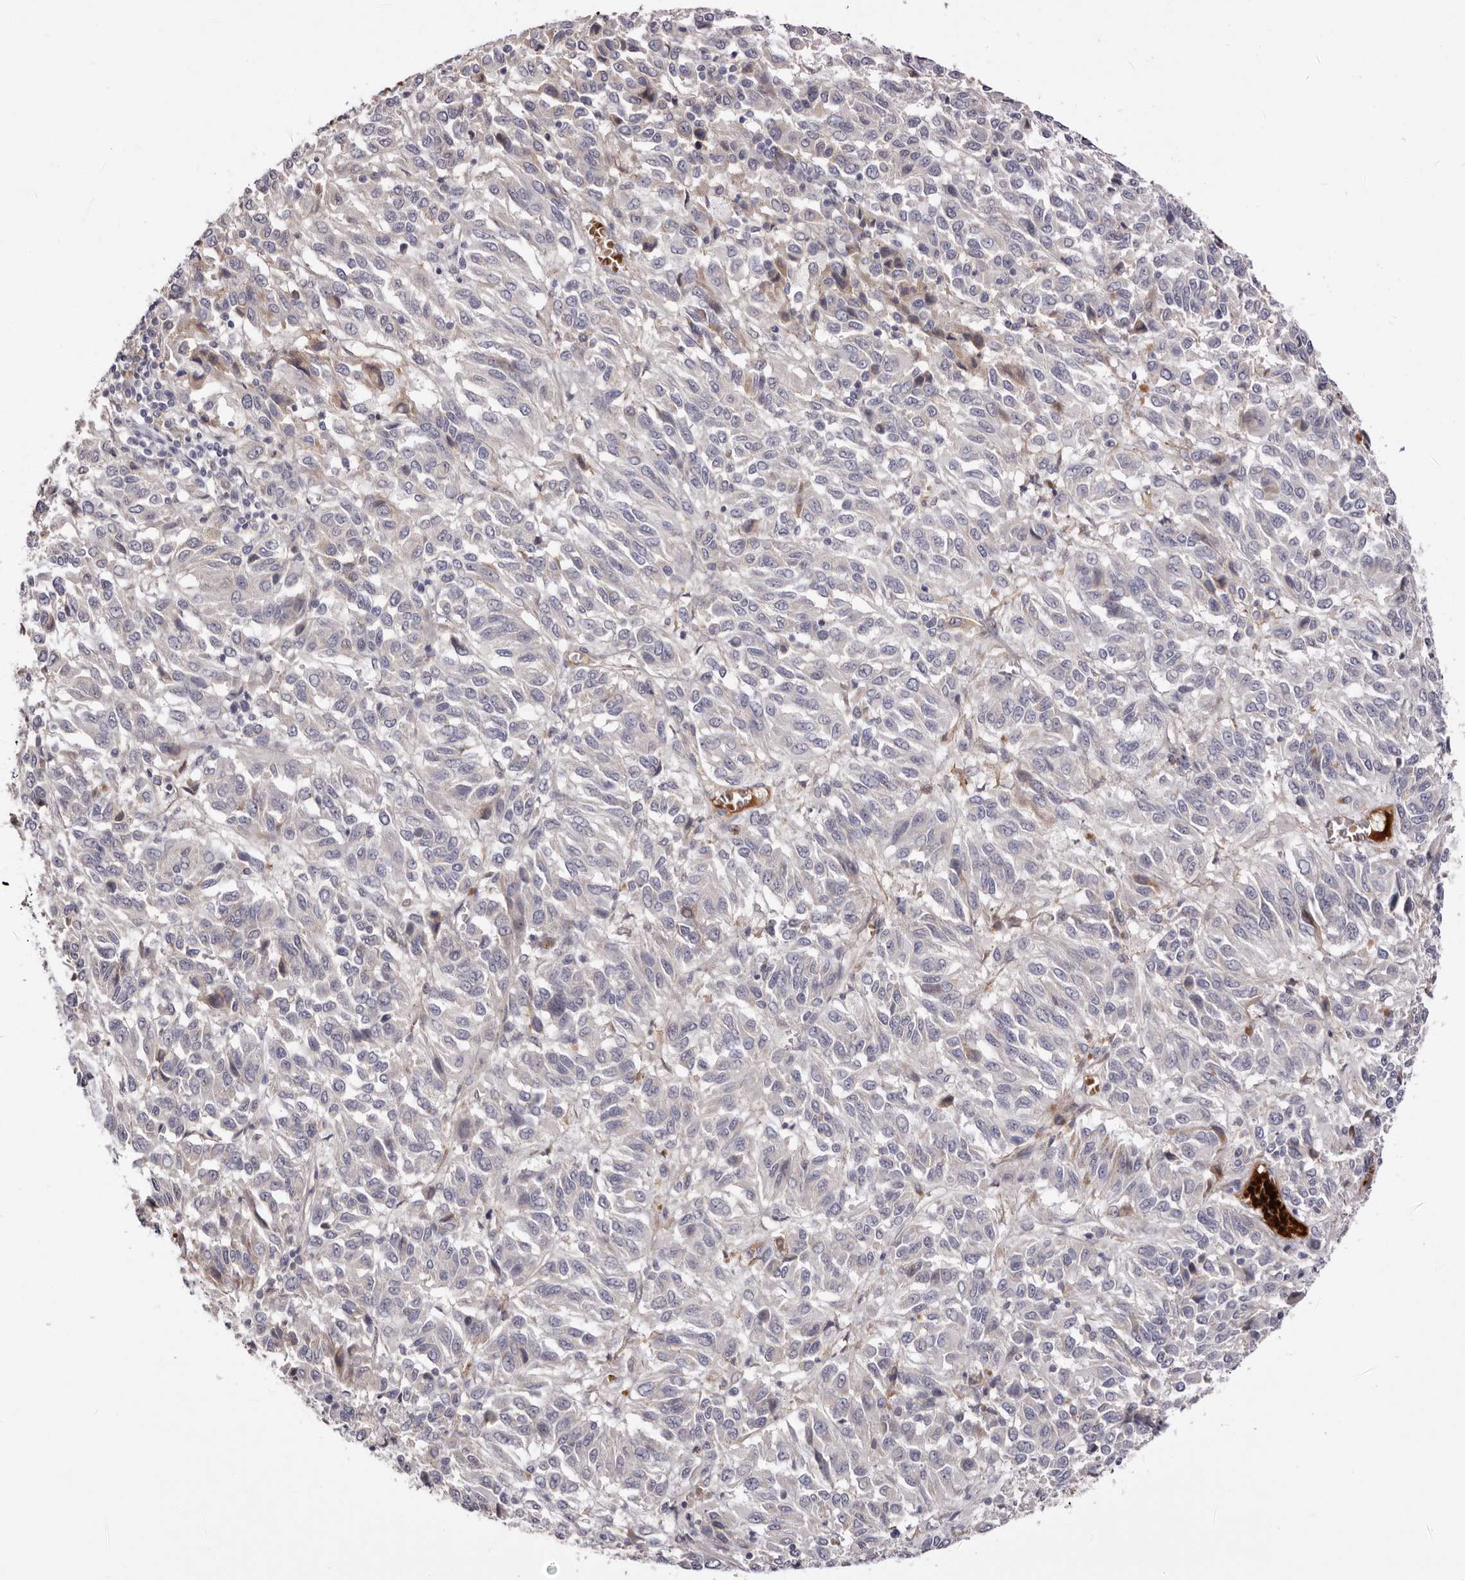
{"staining": {"intensity": "negative", "quantity": "none", "location": "none"}, "tissue": "melanoma", "cell_type": "Tumor cells", "image_type": "cancer", "snomed": [{"axis": "morphology", "description": "Malignant melanoma, Metastatic site"}, {"axis": "topography", "description": "Lung"}], "caption": "There is no significant positivity in tumor cells of melanoma.", "gene": "LMLN", "patient": {"sex": "male", "age": 64}}